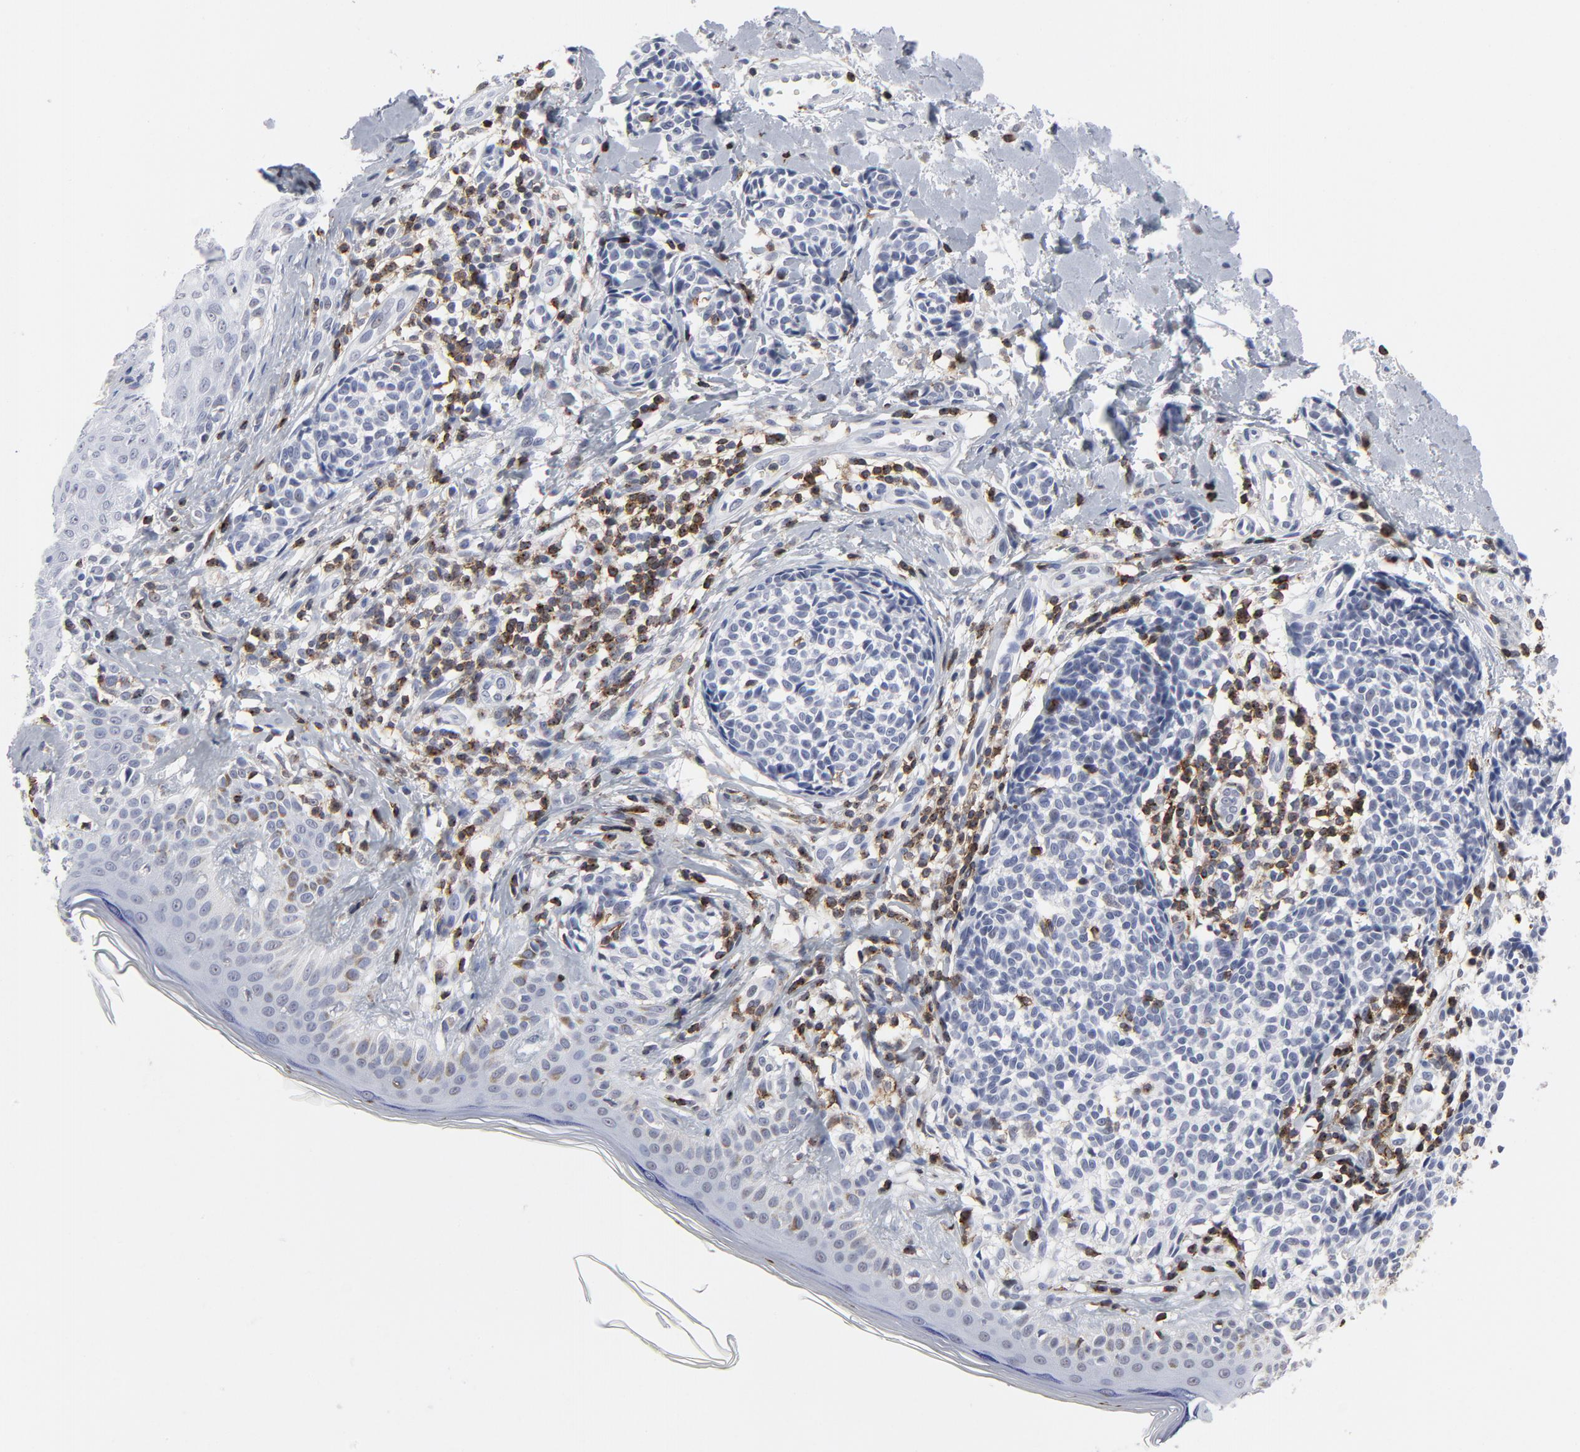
{"staining": {"intensity": "negative", "quantity": "none", "location": "none"}, "tissue": "melanoma", "cell_type": "Tumor cells", "image_type": "cancer", "snomed": [{"axis": "morphology", "description": "Malignant melanoma, NOS"}, {"axis": "topography", "description": "Skin"}], "caption": "Immunohistochemistry (IHC) of melanoma reveals no positivity in tumor cells. The staining was performed using DAB to visualize the protein expression in brown, while the nuclei were stained in blue with hematoxylin (Magnification: 20x).", "gene": "CD2", "patient": {"sex": "male", "age": 67}}